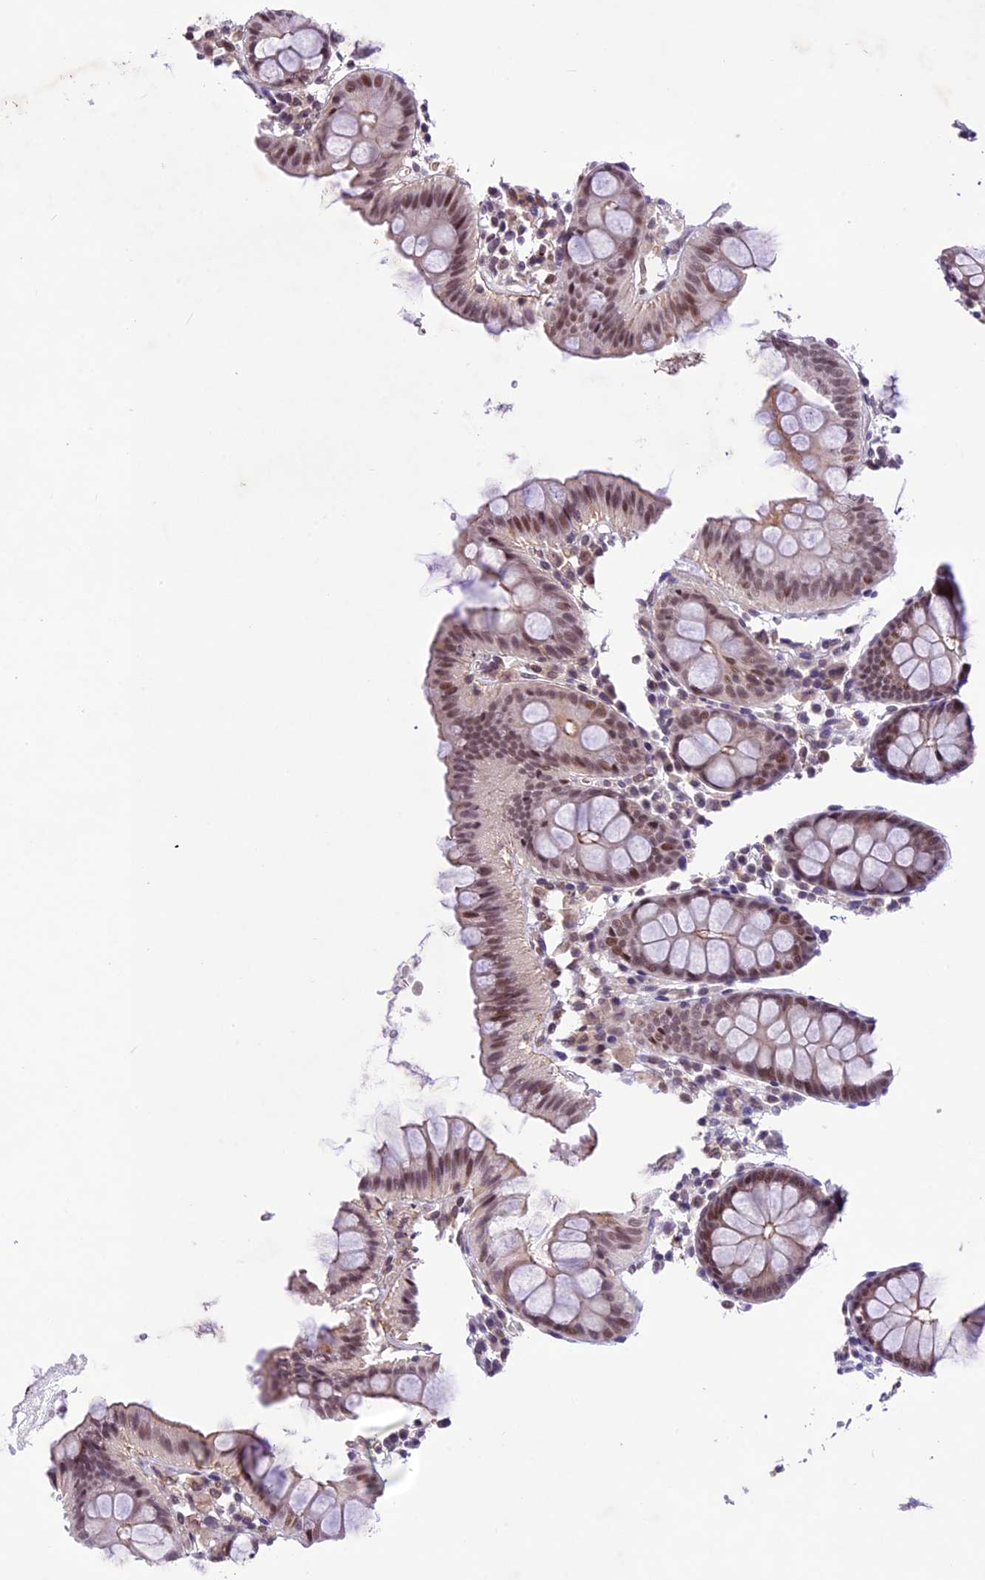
{"staining": {"intensity": "negative", "quantity": "none", "location": "none"}, "tissue": "colon", "cell_type": "Endothelial cells", "image_type": "normal", "snomed": [{"axis": "morphology", "description": "Normal tissue, NOS"}, {"axis": "topography", "description": "Colon"}], "caption": "Image shows no significant protein expression in endothelial cells of unremarkable colon. (DAB (3,3'-diaminobenzidine) immunohistochemistry (IHC) visualized using brightfield microscopy, high magnification).", "gene": "SHKBP1", "patient": {"sex": "male", "age": 75}}